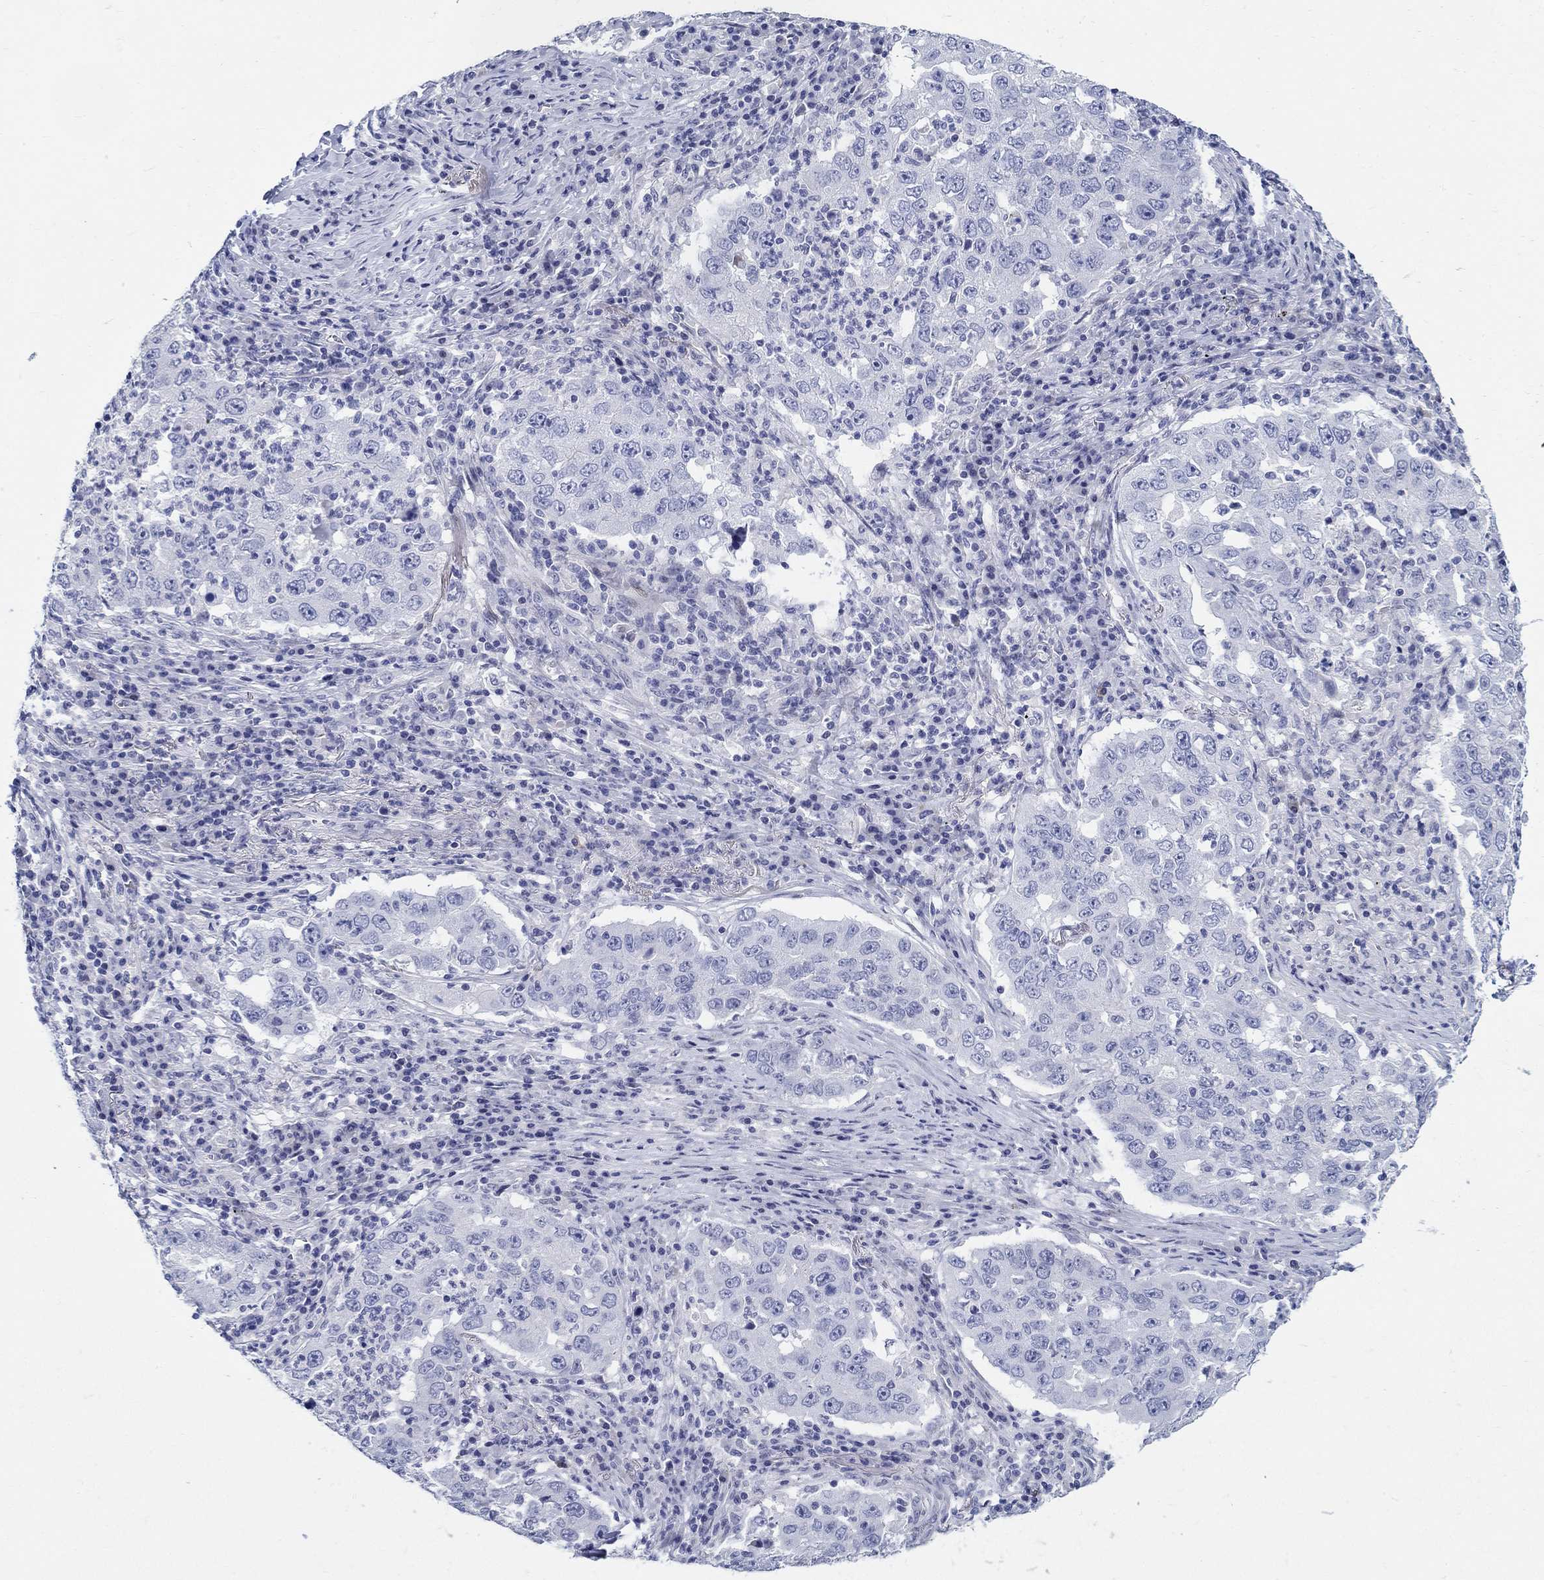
{"staining": {"intensity": "negative", "quantity": "none", "location": "none"}, "tissue": "lung cancer", "cell_type": "Tumor cells", "image_type": "cancer", "snomed": [{"axis": "morphology", "description": "Adenocarcinoma, NOS"}, {"axis": "topography", "description": "Lung"}], "caption": "Tumor cells are negative for brown protein staining in adenocarcinoma (lung).", "gene": "CRYGS", "patient": {"sex": "male", "age": 73}}